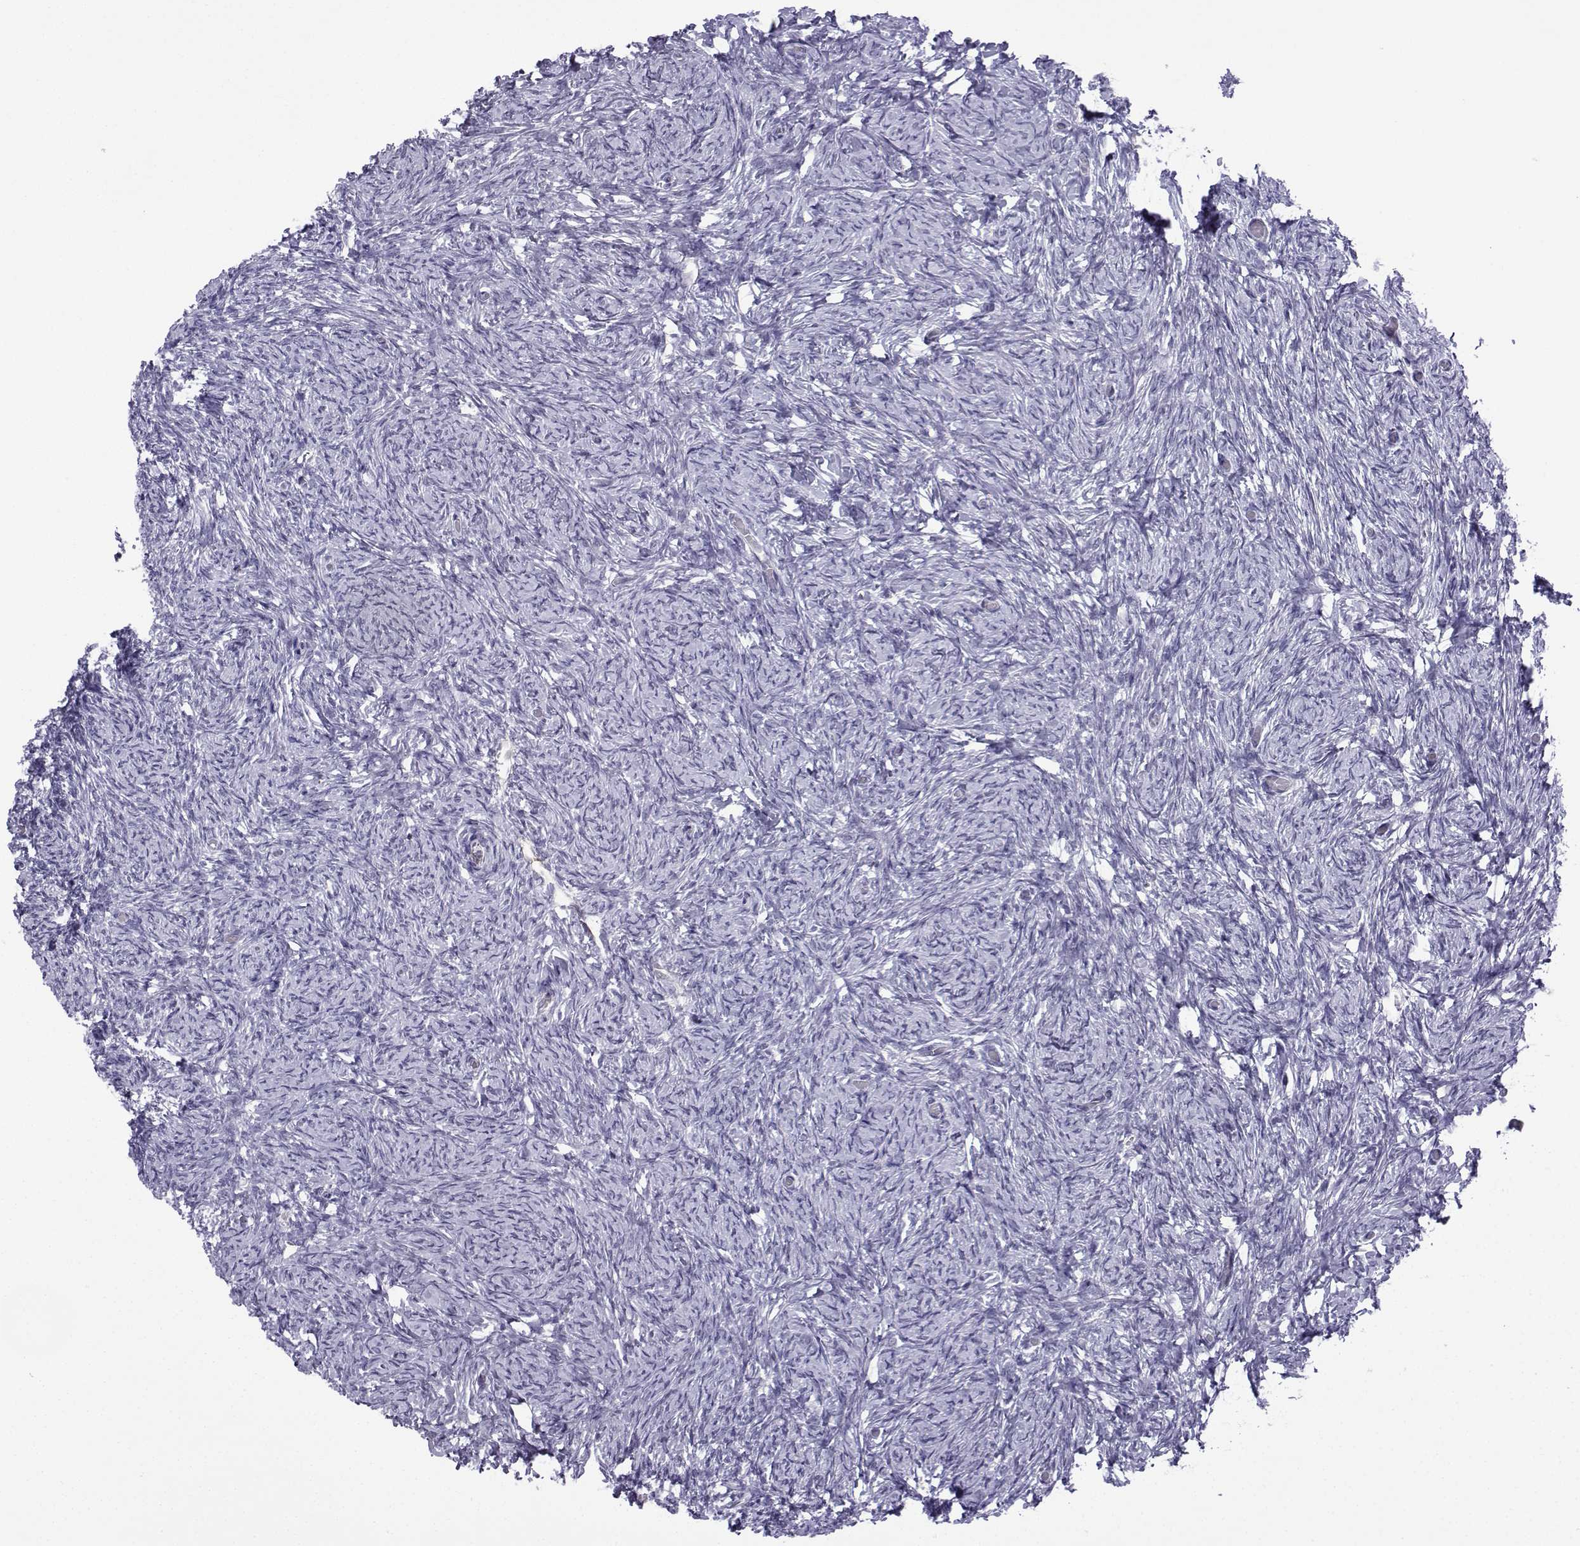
{"staining": {"intensity": "negative", "quantity": "none", "location": "none"}, "tissue": "ovary", "cell_type": "Follicle cells", "image_type": "normal", "snomed": [{"axis": "morphology", "description": "Normal tissue, NOS"}, {"axis": "topography", "description": "Ovary"}], "caption": "IHC micrograph of benign ovary: ovary stained with DAB shows no significant protein expression in follicle cells. (DAB immunohistochemistry, high magnification).", "gene": "INCENP", "patient": {"sex": "female", "age": 39}}